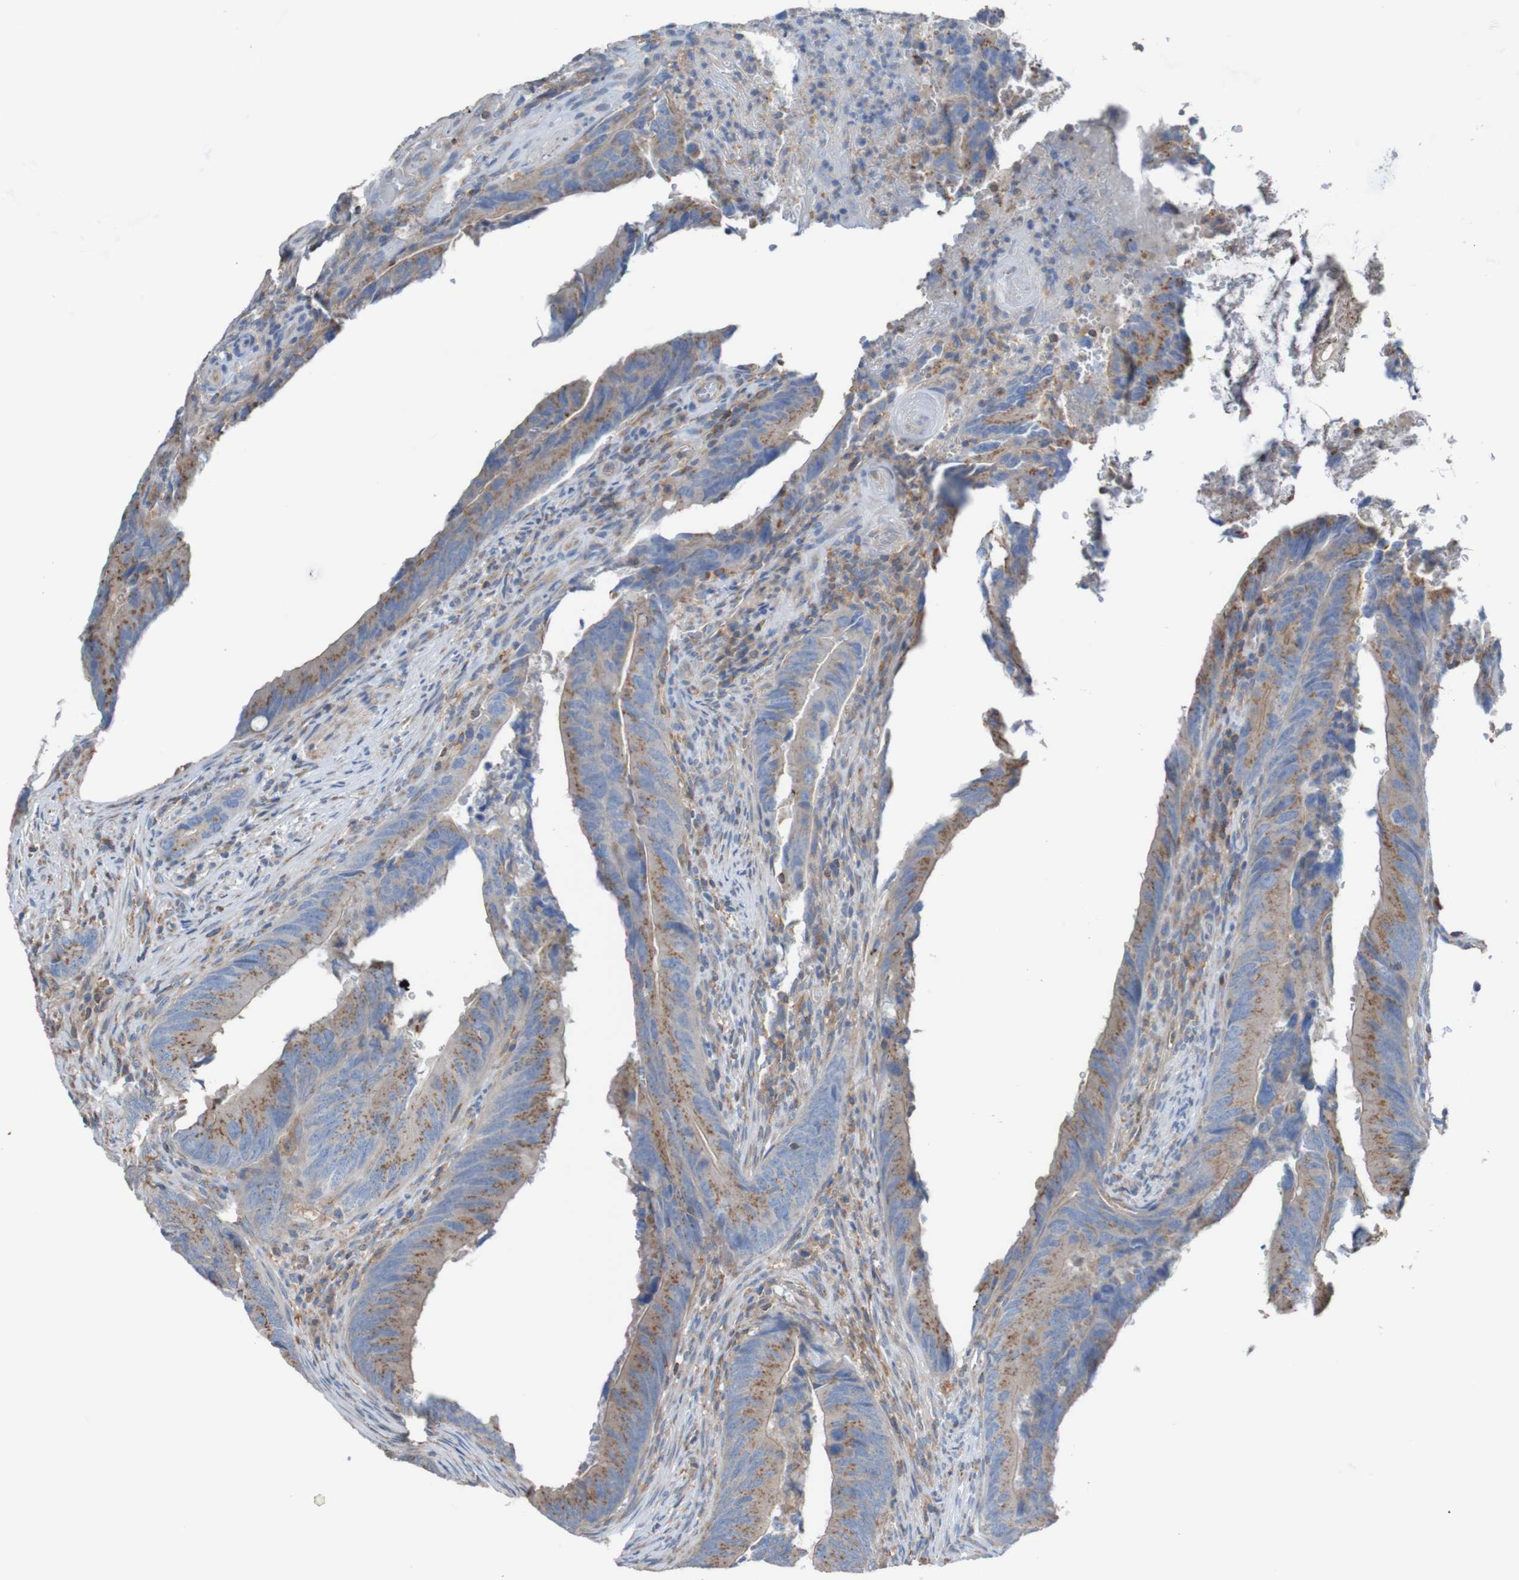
{"staining": {"intensity": "moderate", "quantity": ">75%", "location": "cytoplasmic/membranous"}, "tissue": "colorectal cancer", "cell_type": "Tumor cells", "image_type": "cancer", "snomed": [{"axis": "morphology", "description": "Normal tissue, NOS"}, {"axis": "morphology", "description": "Adenocarcinoma, NOS"}, {"axis": "topography", "description": "Colon"}], "caption": "Colorectal adenocarcinoma stained with IHC reveals moderate cytoplasmic/membranous staining in approximately >75% of tumor cells. The protein is stained brown, and the nuclei are stained in blue (DAB (3,3'-diaminobenzidine) IHC with brightfield microscopy, high magnification).", "gene": "MINAR1", "patient": {"sex": "male", "age": 56}}